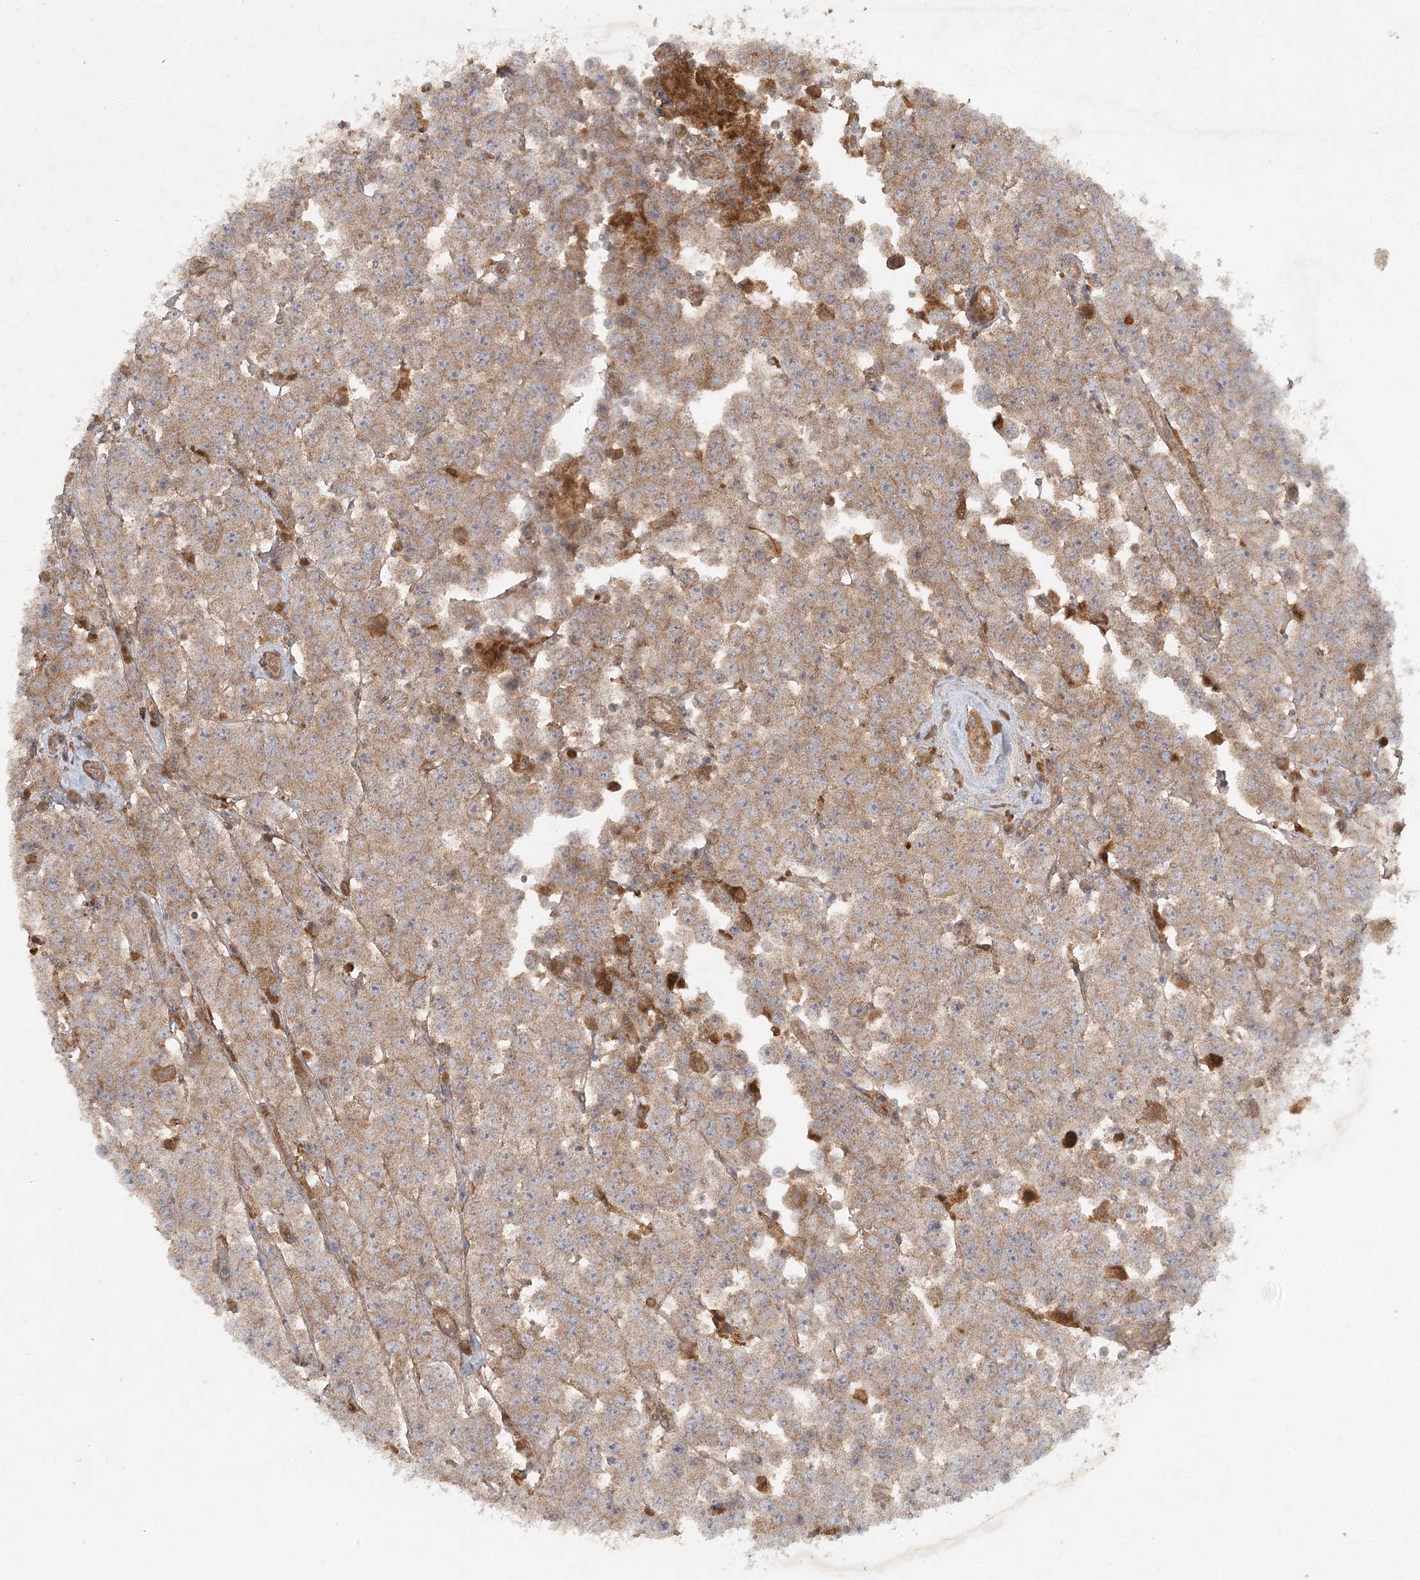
{"staining": {"intensity": "weak", "quantity": ">75%", "location": "cytoplasmic/membranous"}, "tissue": "testis cancer", "cell_type": "Tumor cells", "image_type": "cancer", "snomed": [{"axis": "morphology", "description": "Seminoma, NOS"}, {"axis": "topography", "description": "Testis"}], "caption": "Immunohistochemical staining of human seminoma (testis) shows weak cytoplasmic/membranous protein positivity in approximately >75% of tumor cells. Immunohistochemistry stains the protein of interest in brown and the nuclei are stained blue.", "gene": "ARL13A", "patient": {"sex": "male", "age": 28}}